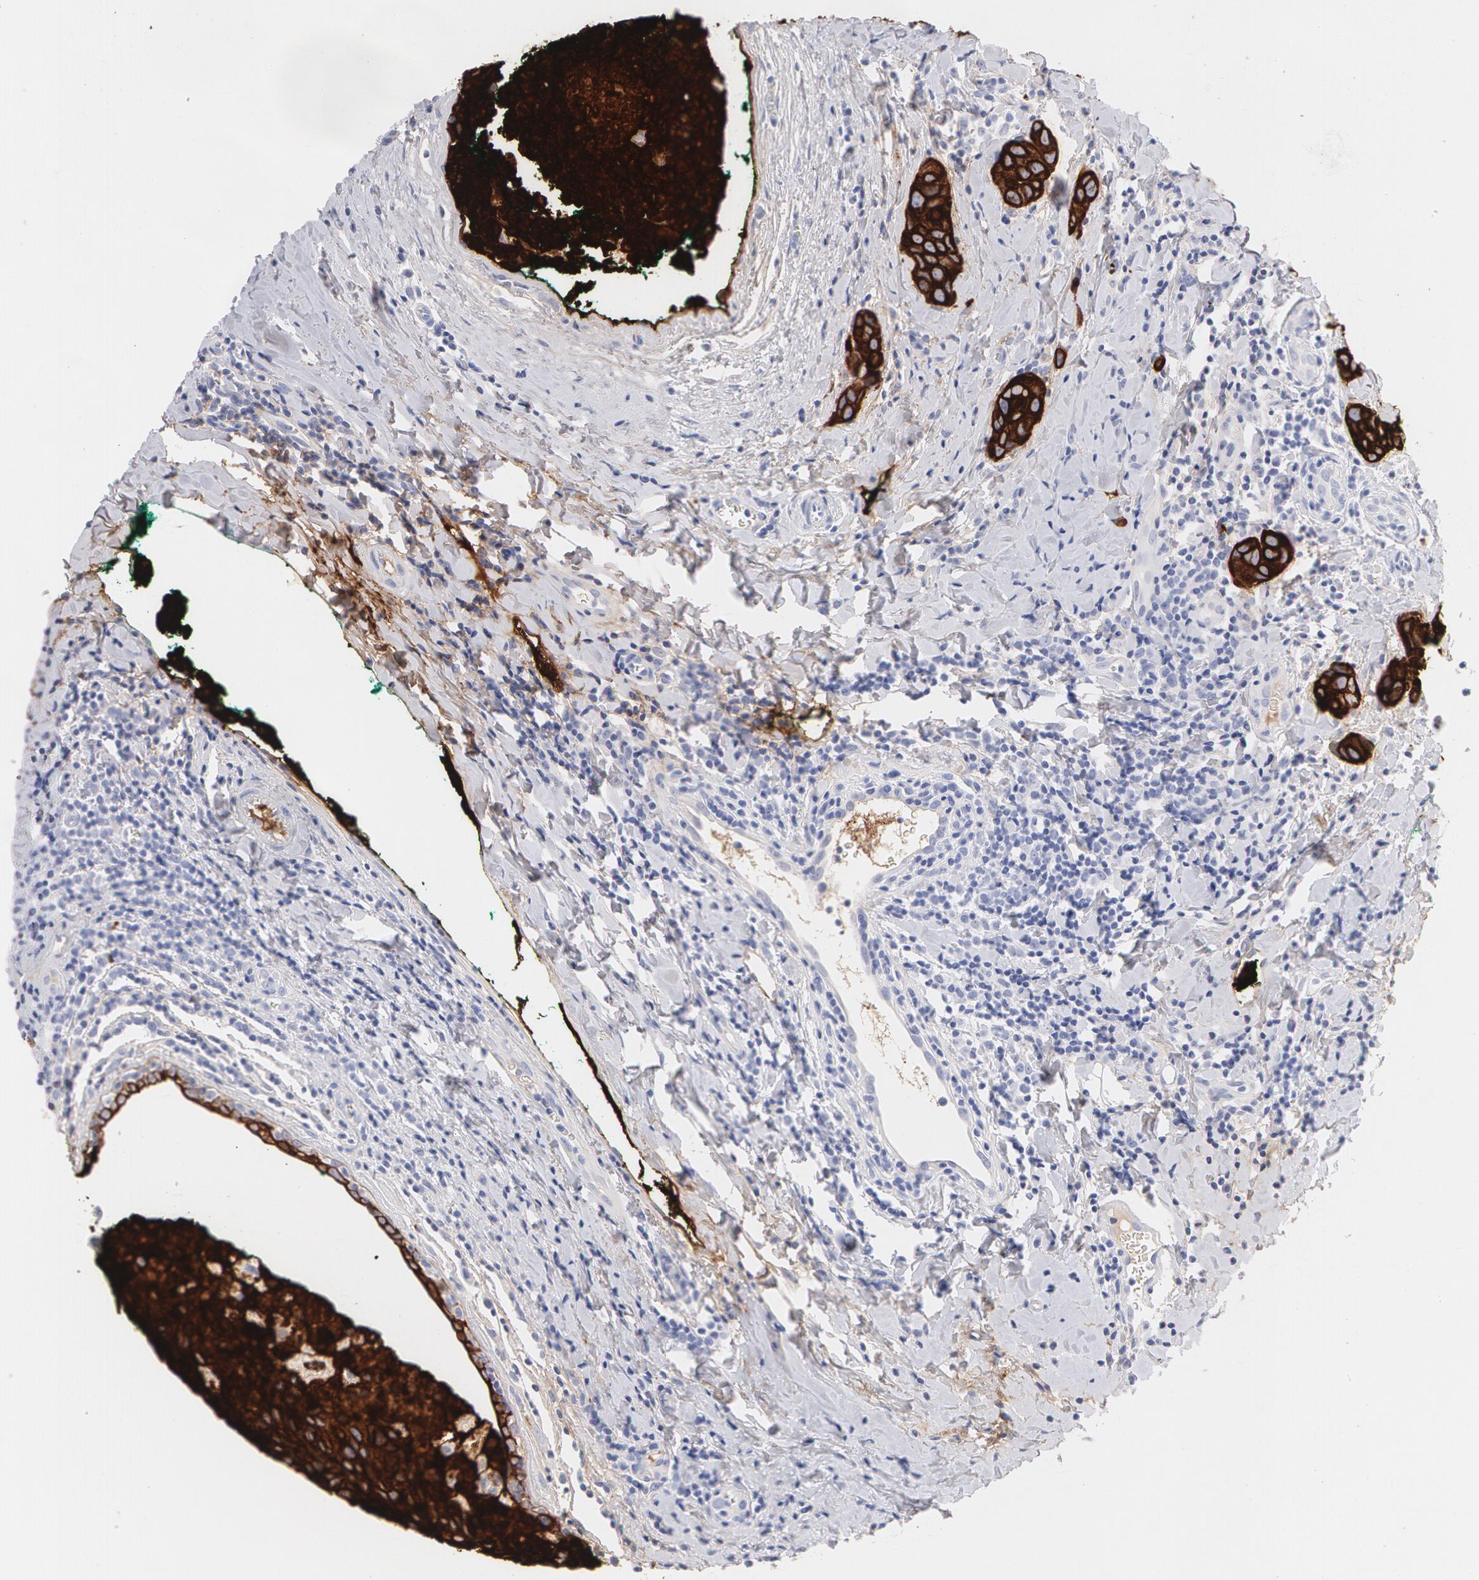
{"staining": {"intensity": "strong", "quantity": ">75%", "location": "cytoplasmic/membranous"}, "tissue": "breast cancer", "cell_type": "Tumor cells", "image_type": "cancer", "snomed": [{"axis": "morphology", "description": "Duct carcinoma"}, {"axis": "topography", "description": "Breast"}], "caption": "A histopathology image of invasive ductal carcinoma (breast) stained for a protein displays strong cytoplasmic/membranous brown staining in tumor cells. Immunohistochemistry (ihc) stains the protein of interest in brown and the nuclei are stained blue.", "gene": "KRT8", "patient": {"sex": "female", "age": 24}}